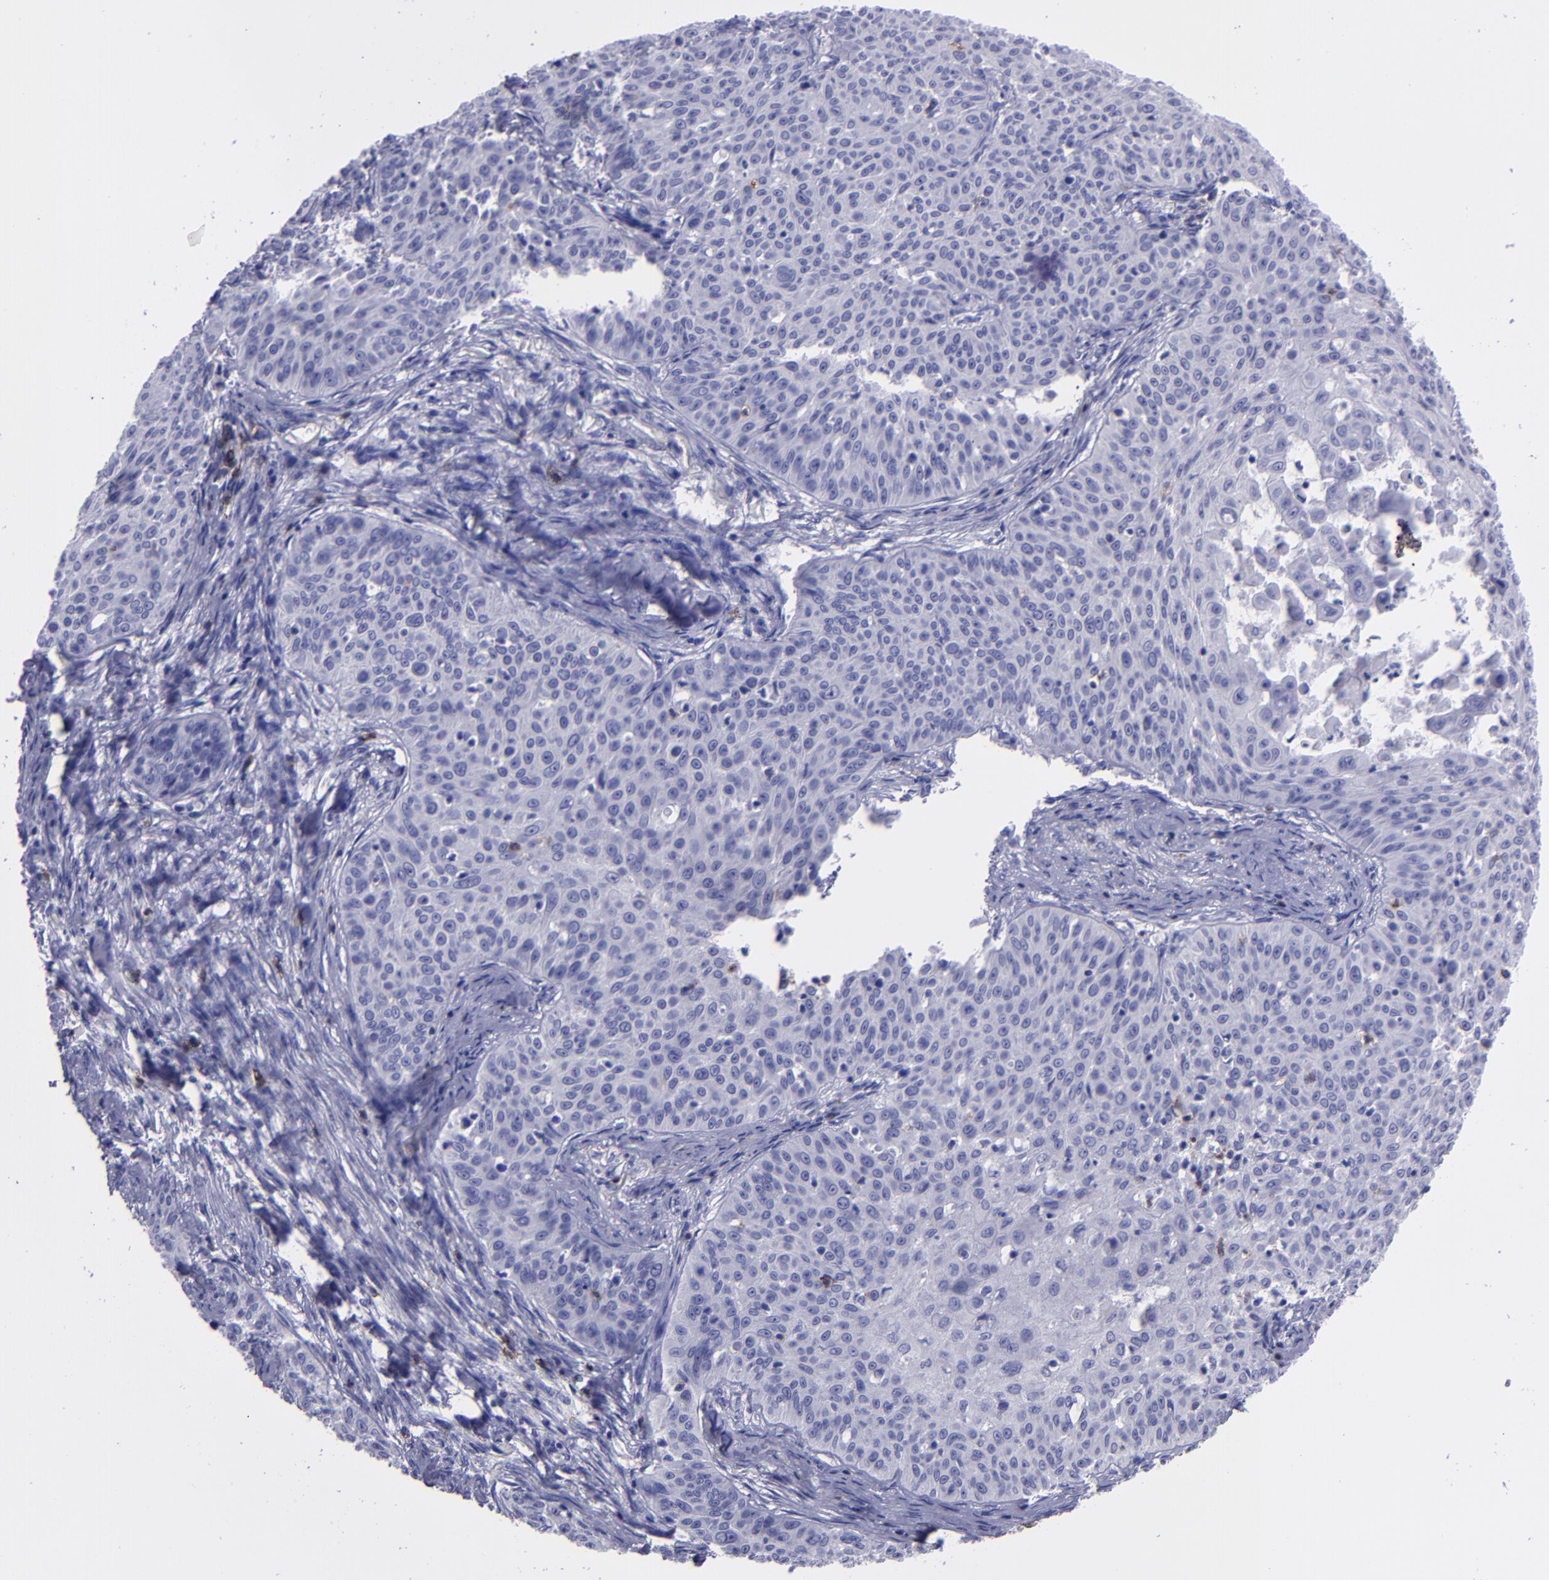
{"staining": {"intensity": "negative", "quantity": "none", "location": "none"}, "tissue": "skin cancer", "cell_type": "Tumor cells", "image_type": "cancer", "snomed": [{"axis": "morphology", "description": "Squamous cell carcinoma, NOS"}, {"axis": "topography", "description": "Skin"}], "caption": "Human skin squamous cell carcinoma stained for a protein using IHC displays no positivity in tumor cells.", "gene": "CD6", "patient": {"sex": "male", "age": 82}}